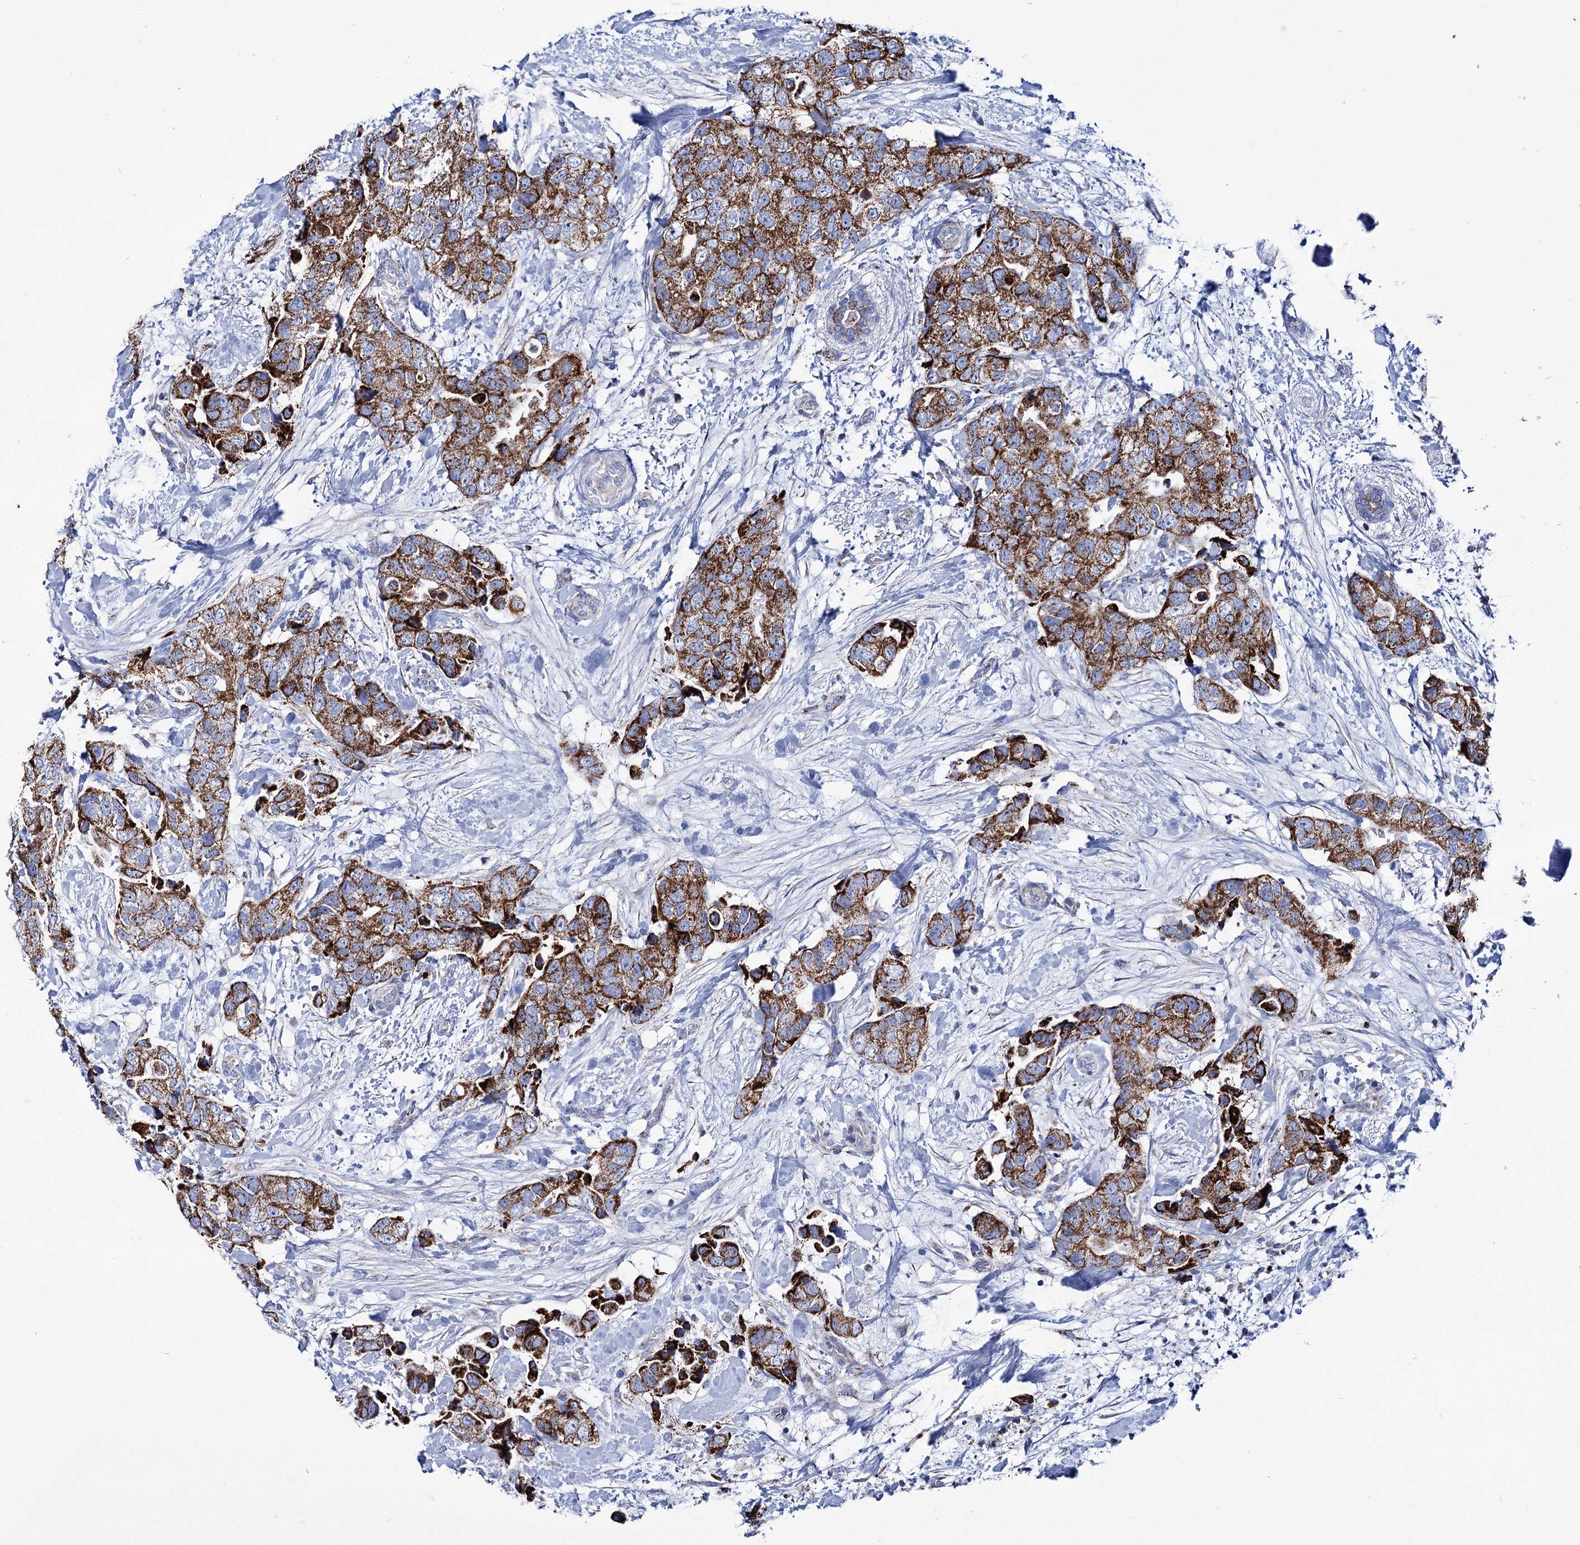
{"staining": {"intensity": "strong", "quantity": ">75%", "location": "cytoplasmic/membranous"}, "tissue": "breast cancer", "cell_type": "Tumor cells", "image_type": "cancer", "snomed": [{"axis": "morphology", "description": "Duct carcinoma"}, {"axis": "topography", "description": "Breast"}], "caption": "Infiltrating ductal carcinoma (breast) tissue reveals strong cytoplasmic/membranous staining in approximately >75% of tumor cells", "gene": "UBASH3B", "patient": {"sex": "female", "age": 62}}